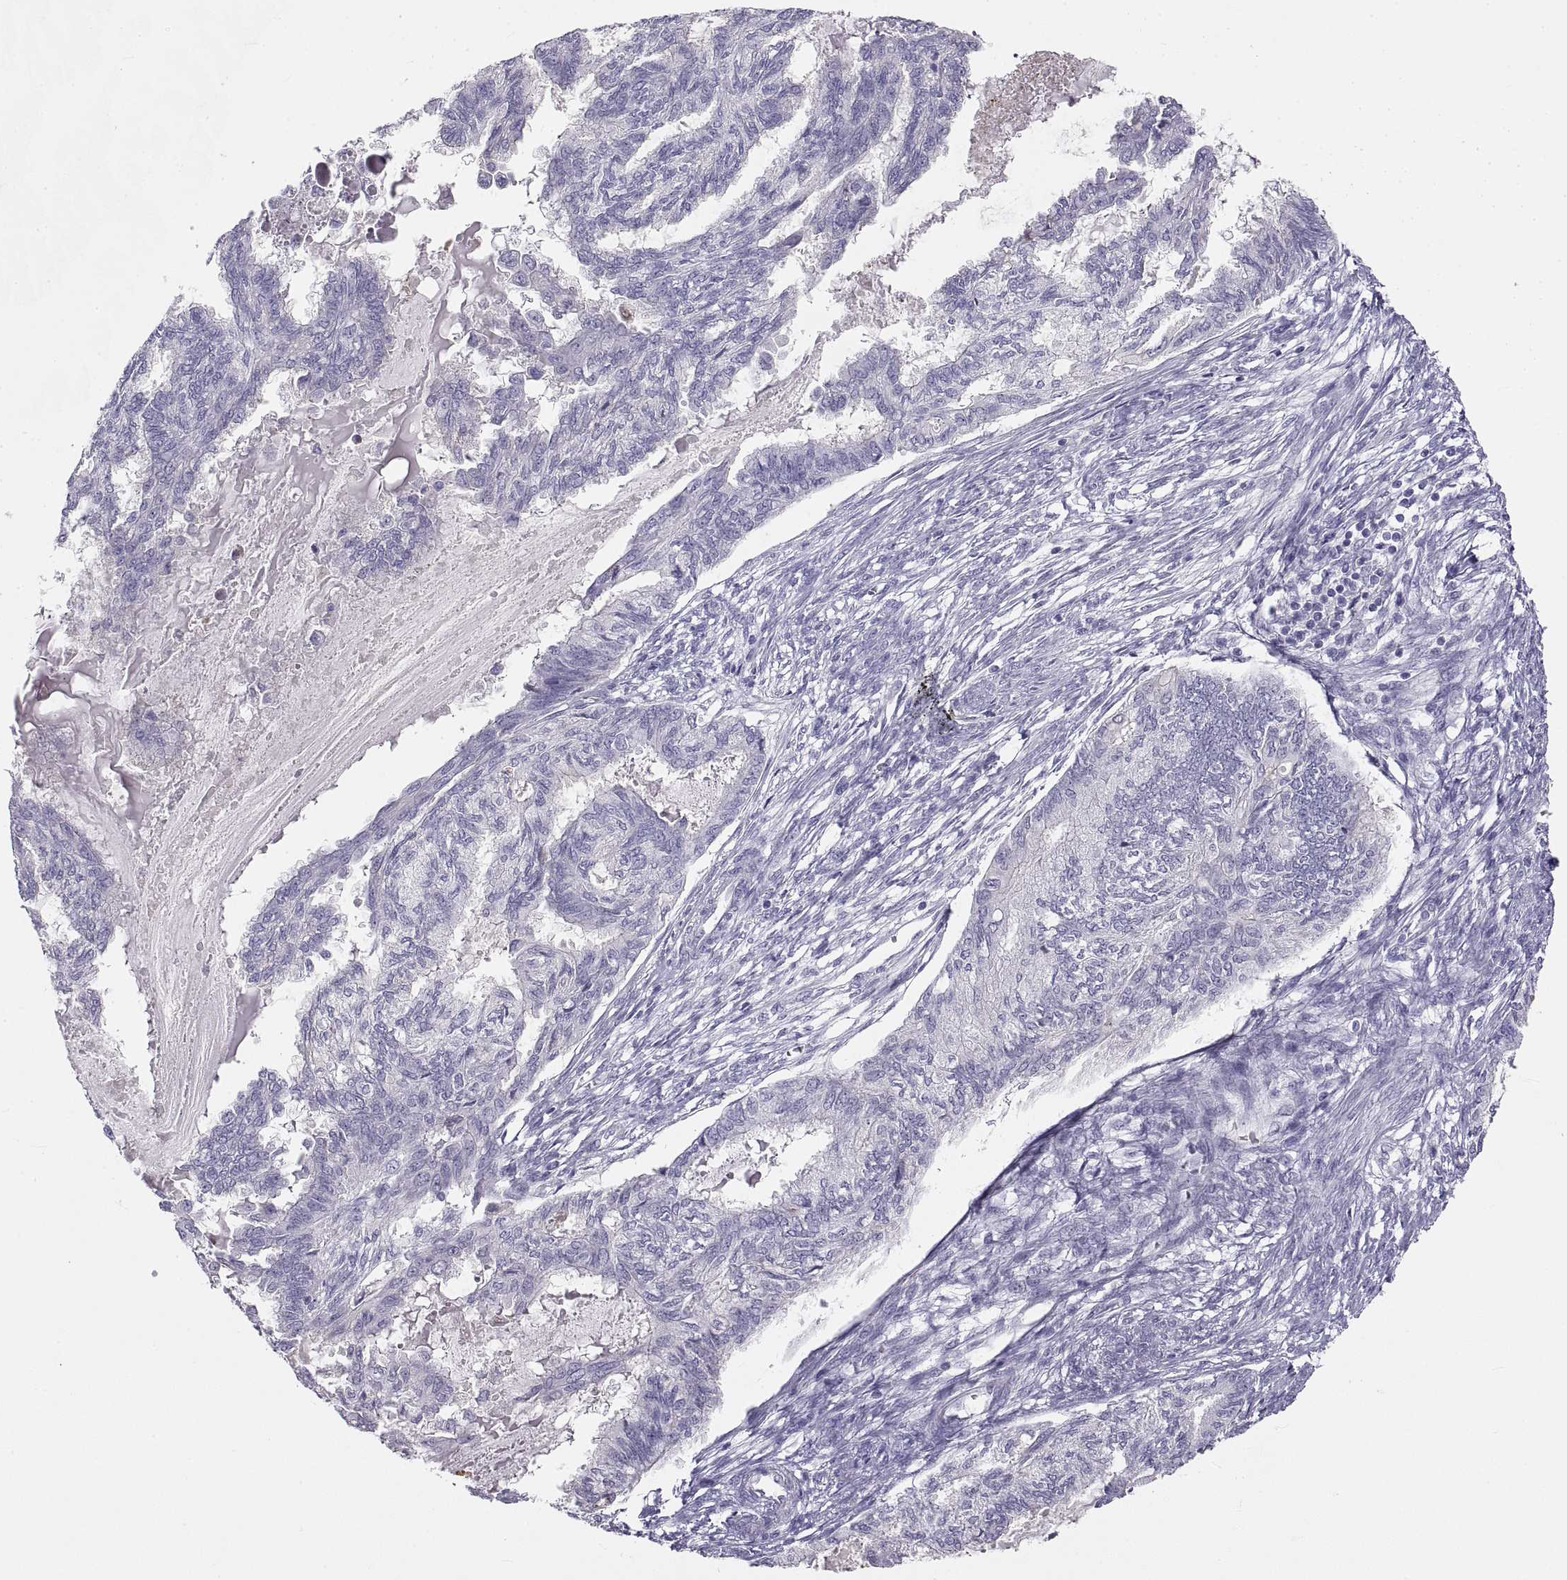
{"staining": {"intensity": "negative", "quantity": "none", "location": "none"}, "tissue": "endometrial cancer", "cell_type": "Tumor cells", "image_type": "cancer", "snomed": [{"axis": "morphology", "description": "Adenocarcinoma, NOS"}, {"axis": "topography", "description": "Endometrium"}], "caption": "Endometrial adenocarcinoma stained for a protein using immunohistochemistry exhibits no expression tumor cells.", "gene": "CRYBB3", "patient": {"sex": "female", "age": 86}}